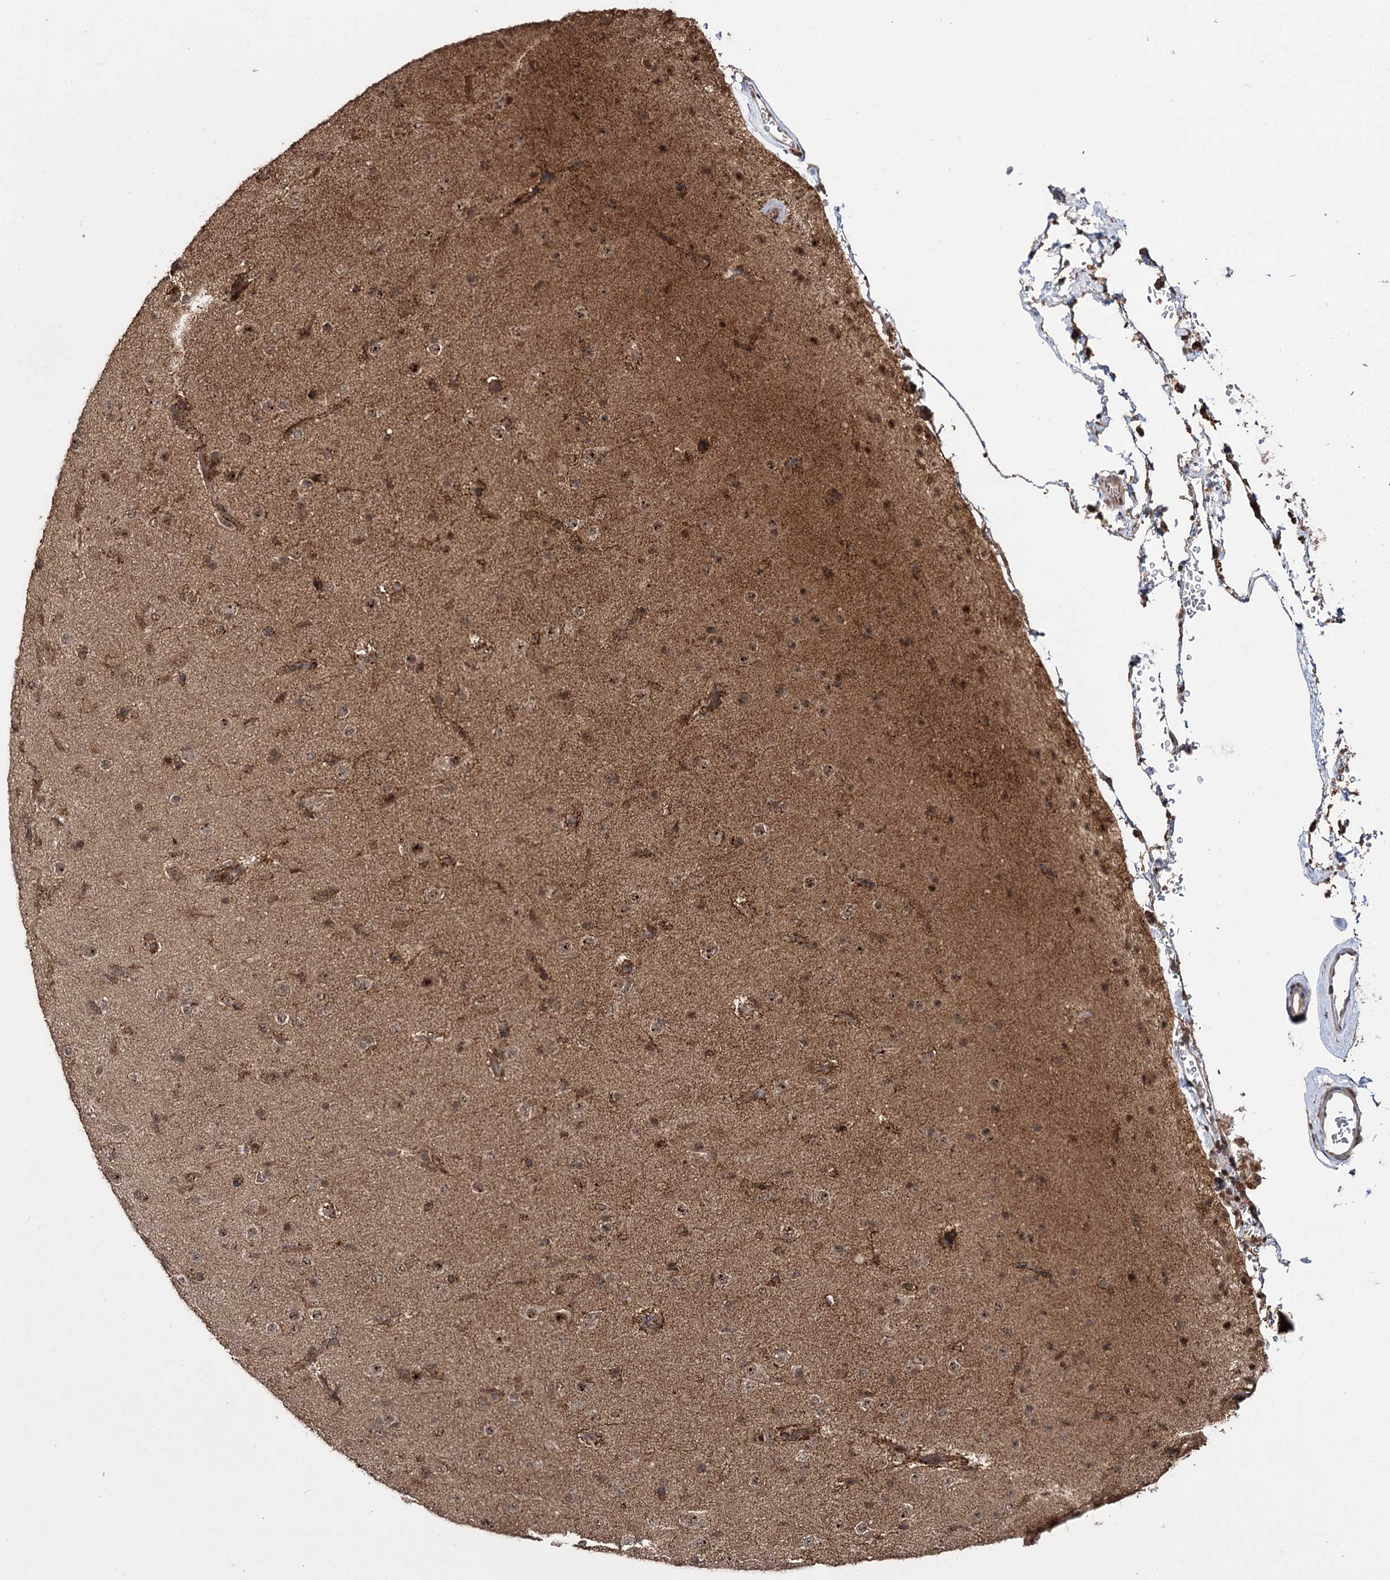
{"staining": {"intensity": "moderate", "quantity": ">75%", "location": "nuclear"}, "tissue": "glioma", "cell_type": "Tumor cells", "image_type": "cancer", "snomed": [{"axis": "morphology", "description": "Glioma, malignant, Low grade"}, {"axis": "topography", "description": "Brain"}], "caption": "Malignant glioma (low-grade) stained with a protein marker shows moderate staining in tumor cells.", "gene": "MKNK2", "patient": {"sex": "male", "age": 65}}